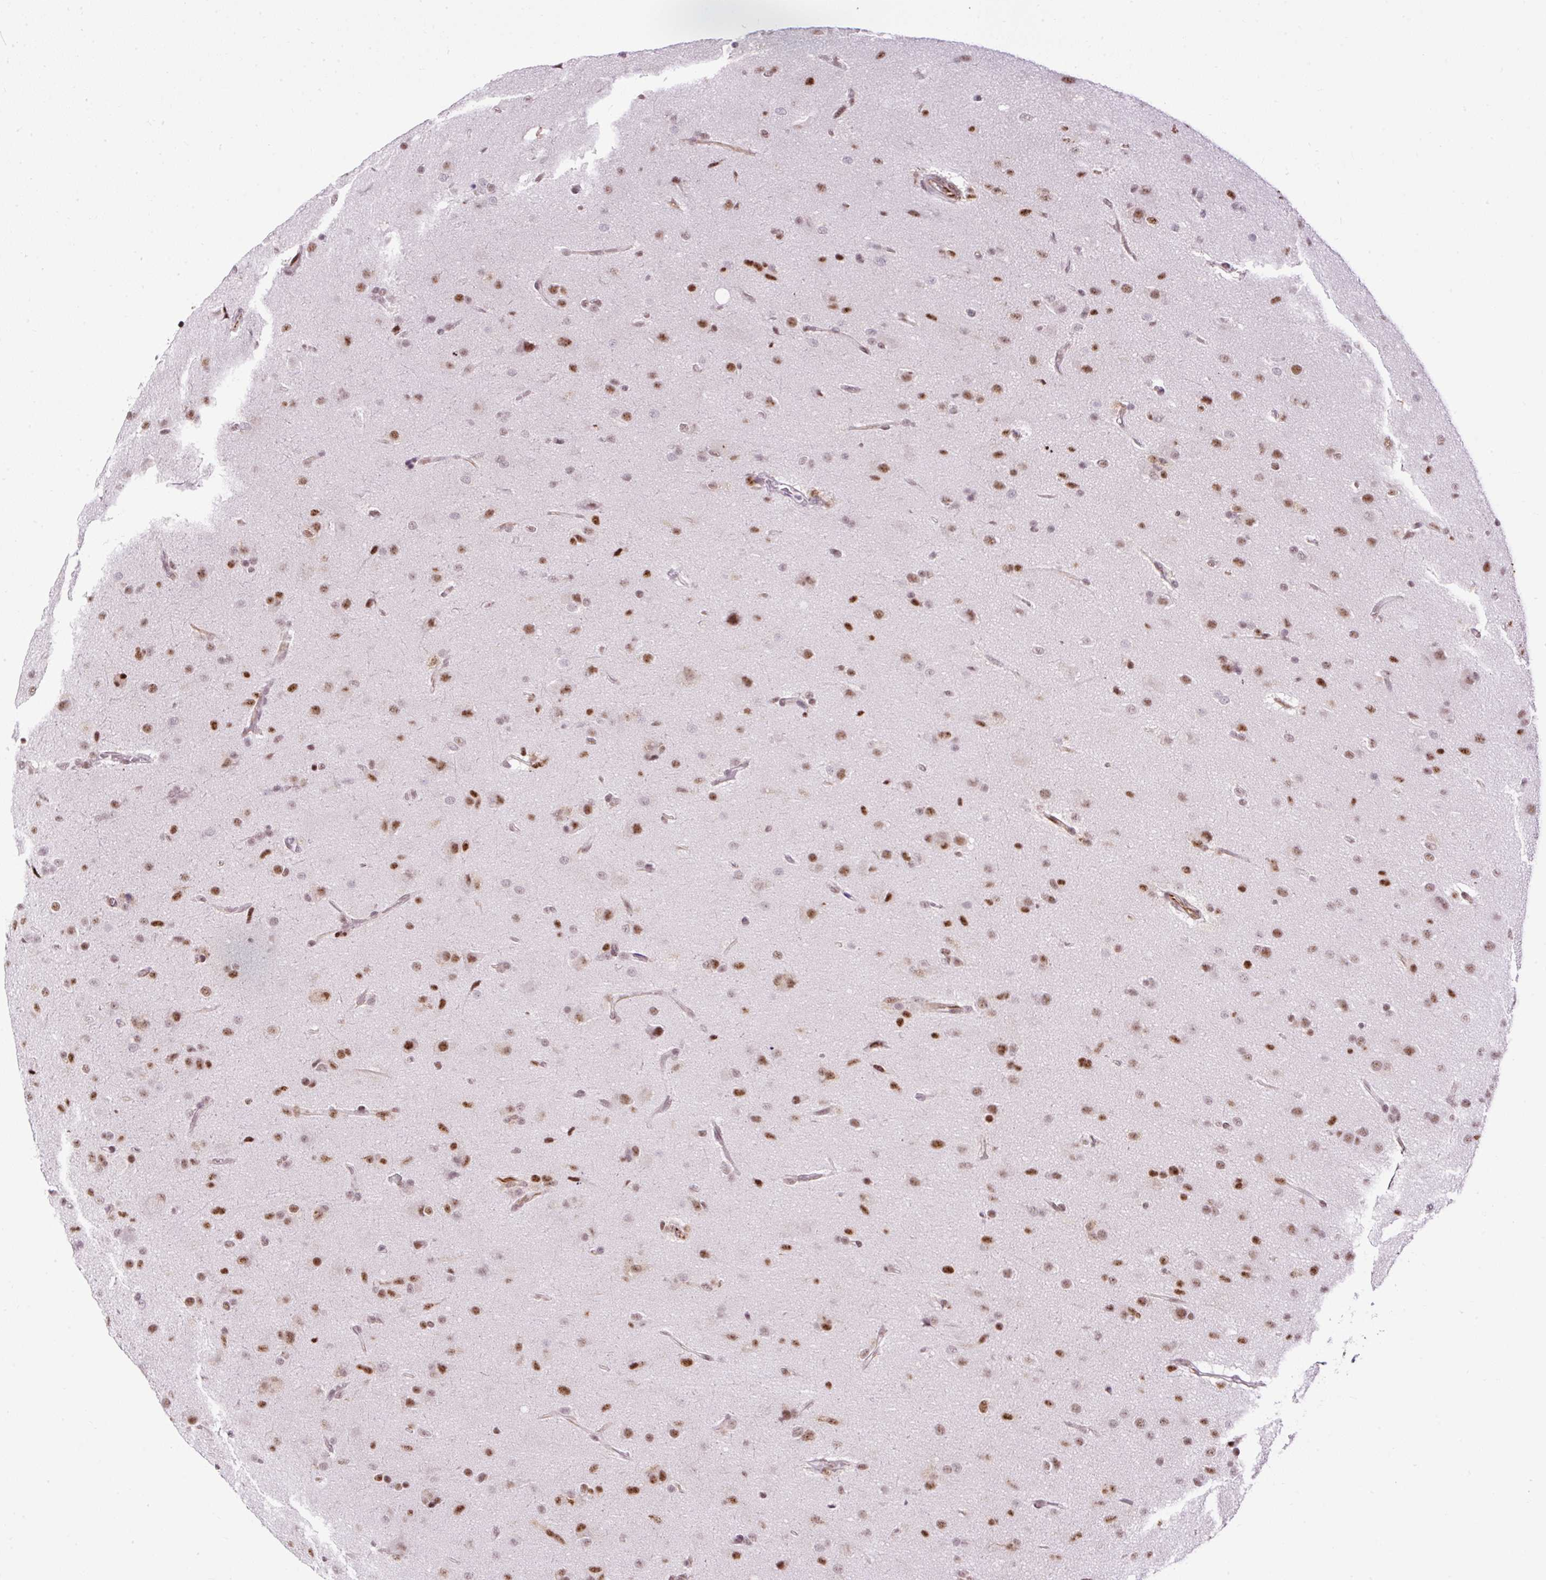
{"staining": {"intensity": "moderate", "quantity": ">75%", "location": "nuclear"}, "tissue": "glioma", "cell_type": "Tumor cells", "image_type": "cancer", "snomed": [{"axis": "morphology", "description": "Glioma, malignant, Low grade"}, {"axis": "topography", "description": "Brain"}], "caption": "Malignant low-grade glioma stained with immunohistochemistry (IHC) demonstrates moderate nuclear staining in about >75% of tumor cells. The staining is performed using DAB brown chromogen to label protein expression. The nuclei are counter-stained blue using hematoxylin.", "gene": "LUC7L2", "patient": {"sex": "male", "age": 65}}